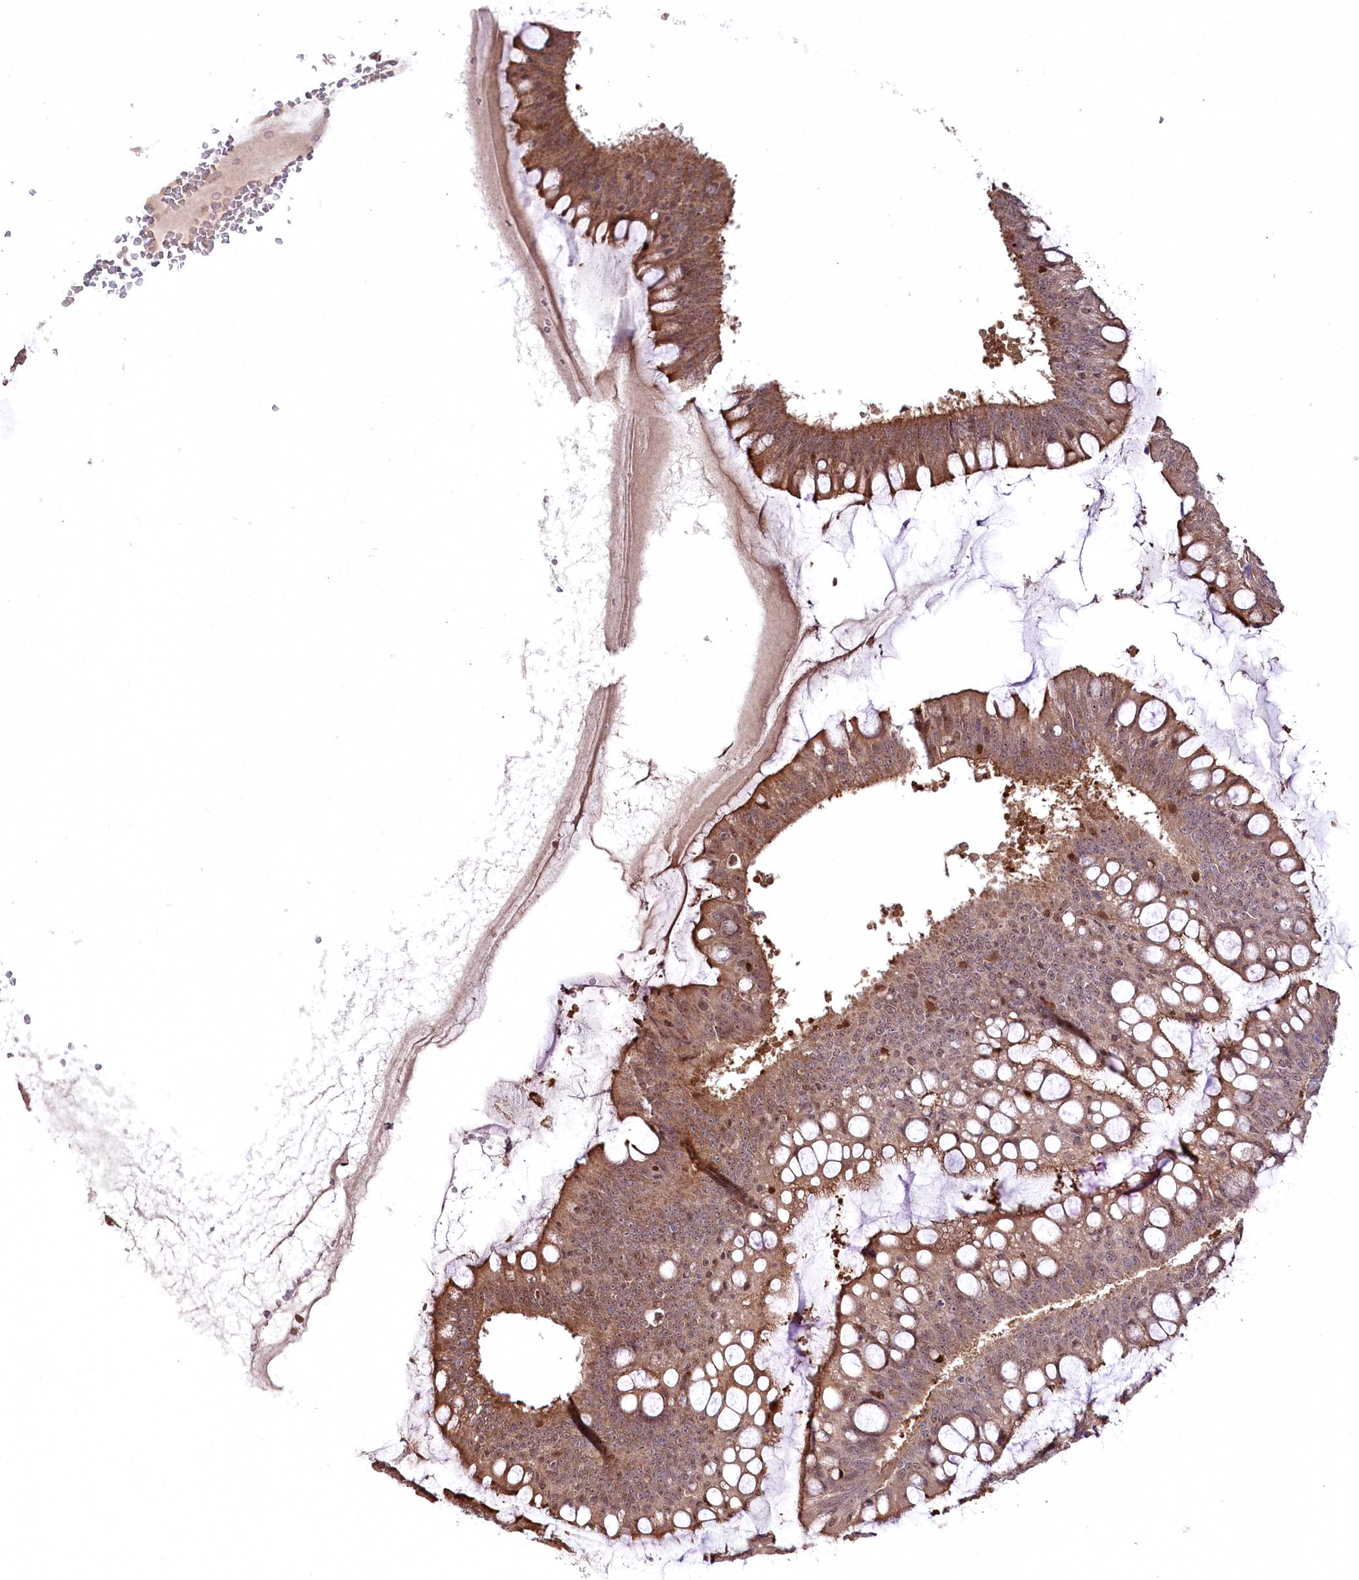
{"staining": {"intensity": "moderate", "quantity": ">75%", "location": "cytoplasmic/membranous,nuclear"}, "tissue": "ovarian cancer", "cell_type": "Tumor cells", "image_type": "cancer", "snomed": [{"axis": "morphology", "description": "Cystadenocarcinoma, mucinous, NOS"}, {"axis": "topography", "description": "Ovary"}], "caption": "Immunohistochemistry (IHC) (DAB) staining of human ovarian cancer exhibits moderate cytoplasmic/membranous and nuclear protein positivity in approximately >75% of tumor cells.", "gene": "CCDC91", "patient": {"sex": "female", "age": 73}}